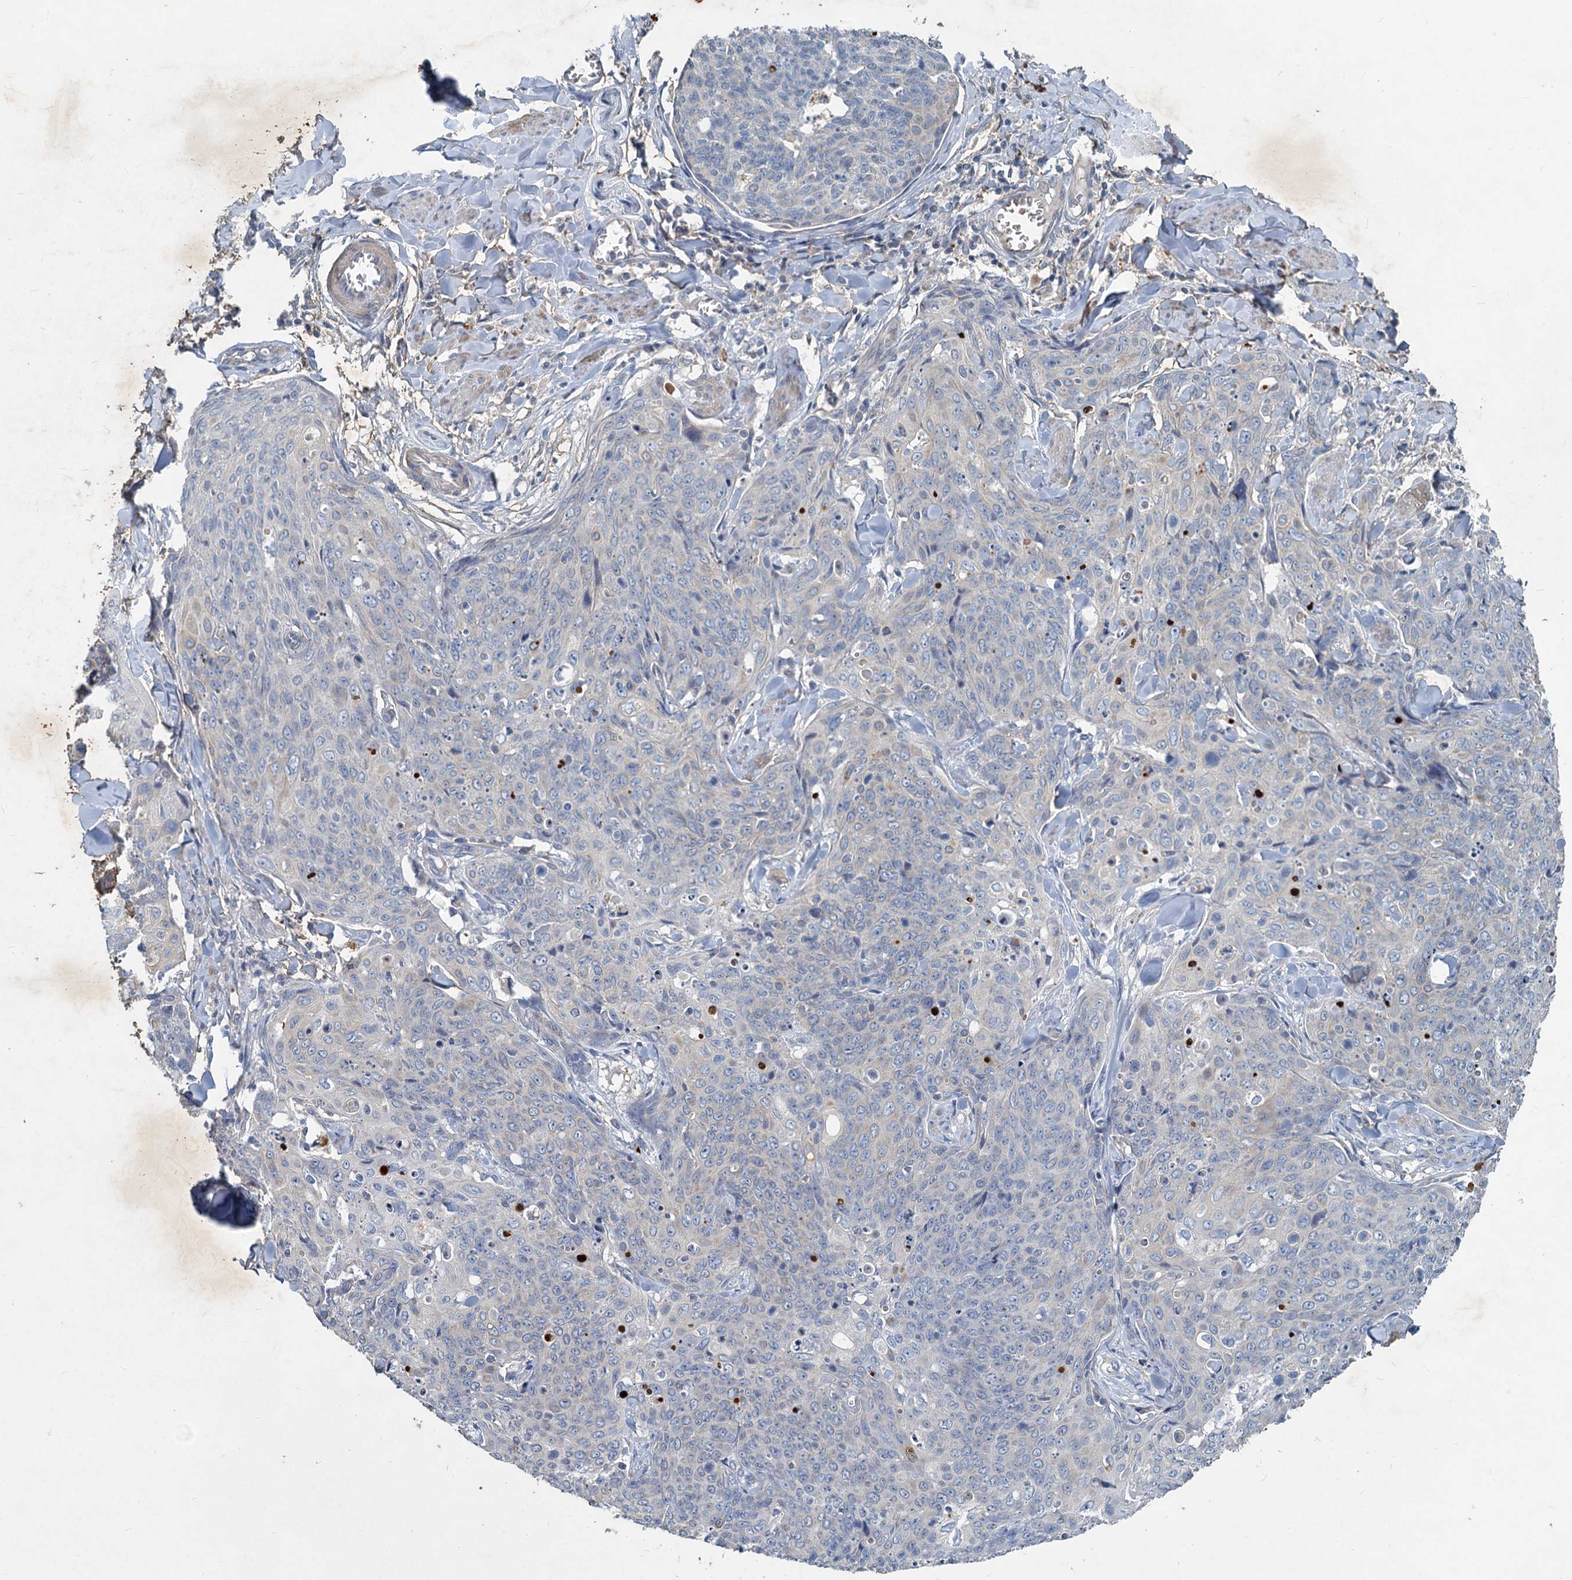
{"staining": {"intensity": "negative", "quantity": "none", "location": "none"}, "tissue": "skin cancer", "cell_type": "Tumor cells", "image_type": "cancer", "snomed": [{"axis": "morphology", "description": "Squamous cell carcinoma, NOS"}, {"axis": "topography", "description": "Skin"}, {"axis": "topography", "description": "Vulva"}], "caption": "Skin squamous cell carcinoma was stained to show a protein in brown. There is no significant positivity in tumor cells. (DAB (3,3'-diaminobenzidine) IHC, high magnification).", "gene": "SLC2A7", "patient": {"sex": "female", "age": 85}}